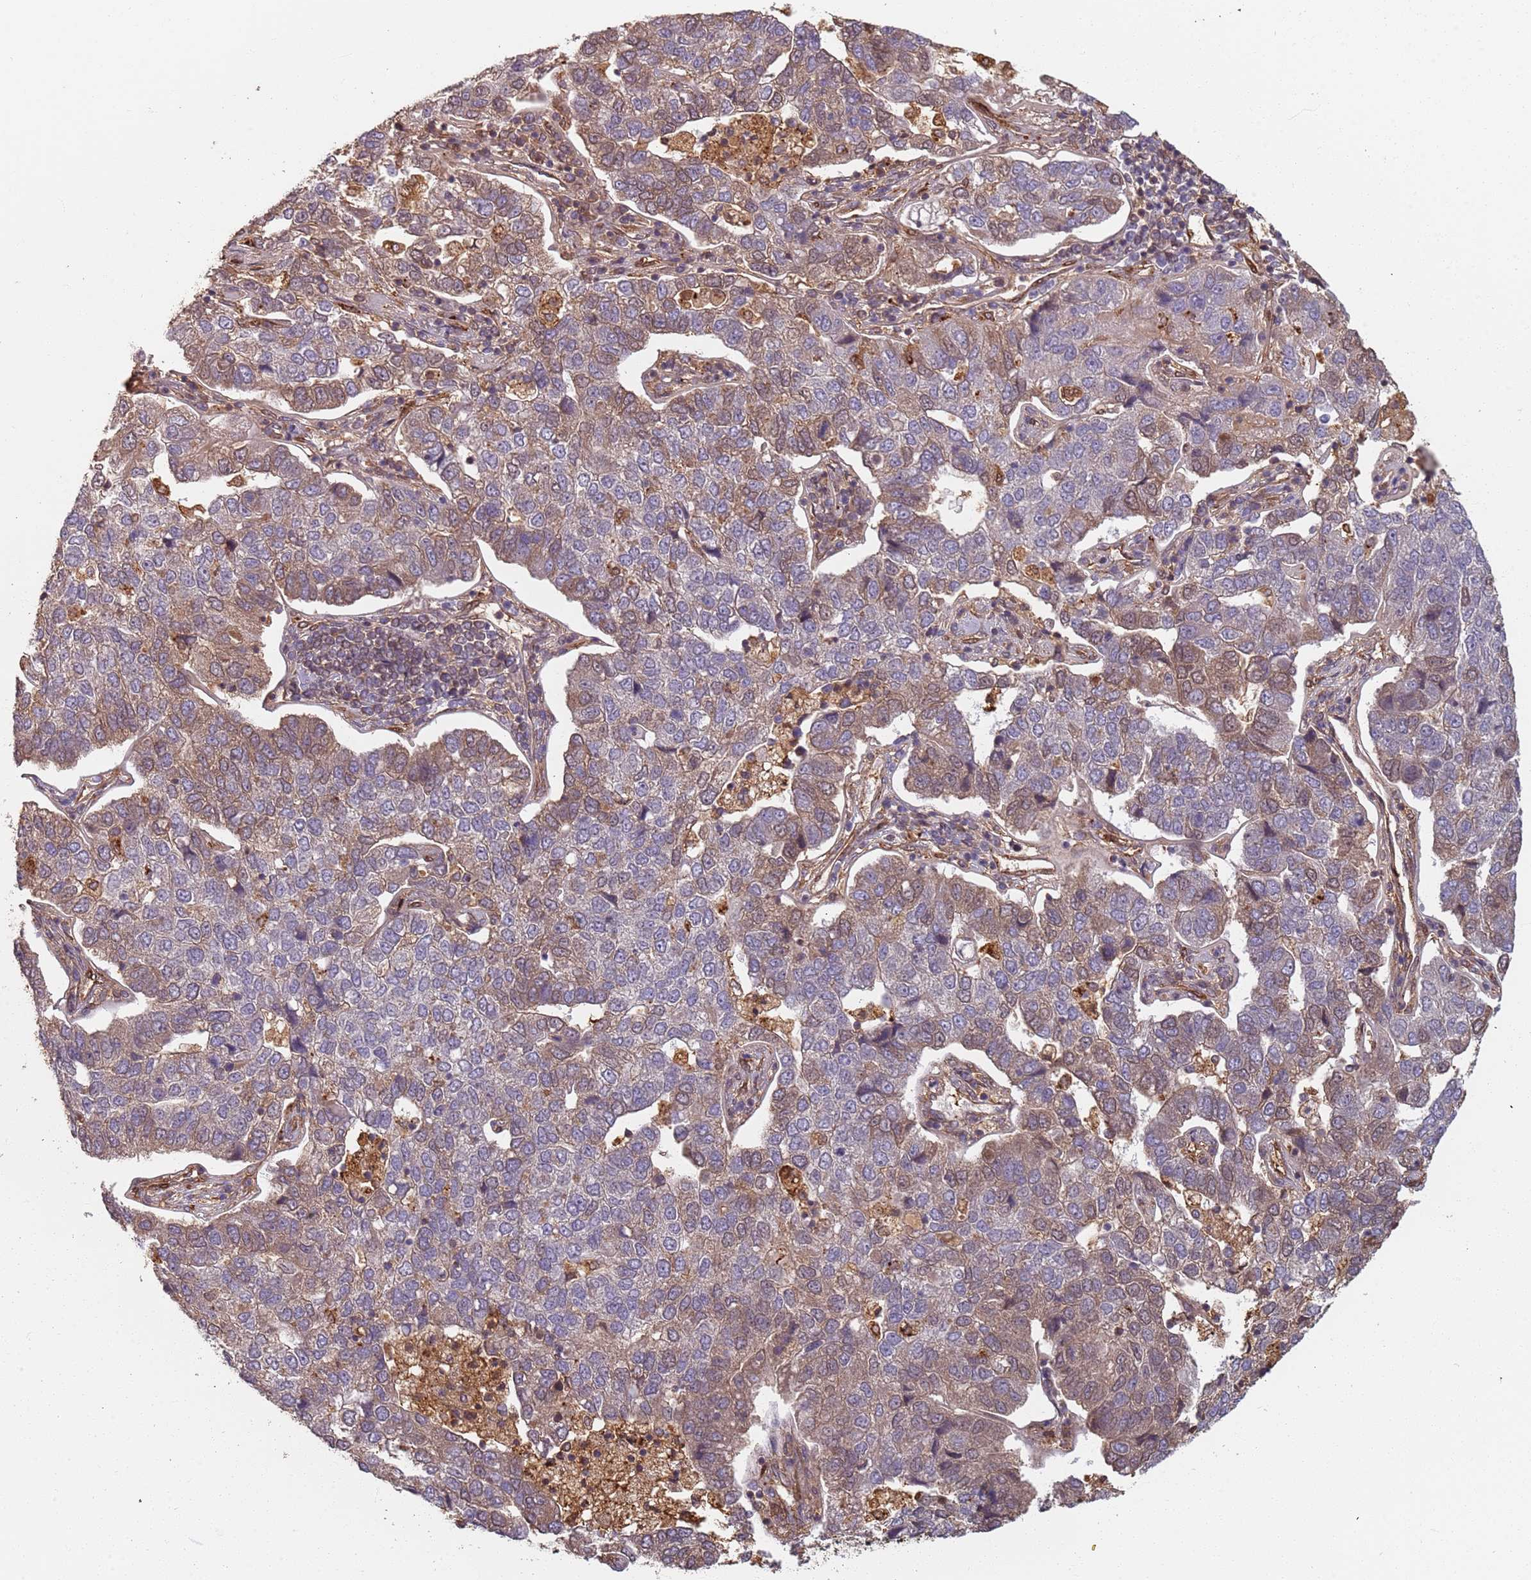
{"staining": {"intensity": "negative", "quantity": "none", "location": "none"}, "tissue": "pancreatic cancer", "cell_type": "Tumor cells", "image_type": "cancer", "snomed": [{"axis": "morphology", "description": "Adenocarcinoma, NOS"}, {"axis": "topography", "description": "Pancreas"}], "caption": "Pancreatic cancer stained for a protein using immunohistochemistry displays no staining tumor cells.", "gene": "SDCCAG8", "patient": {"sex": "female", "age": 61}}